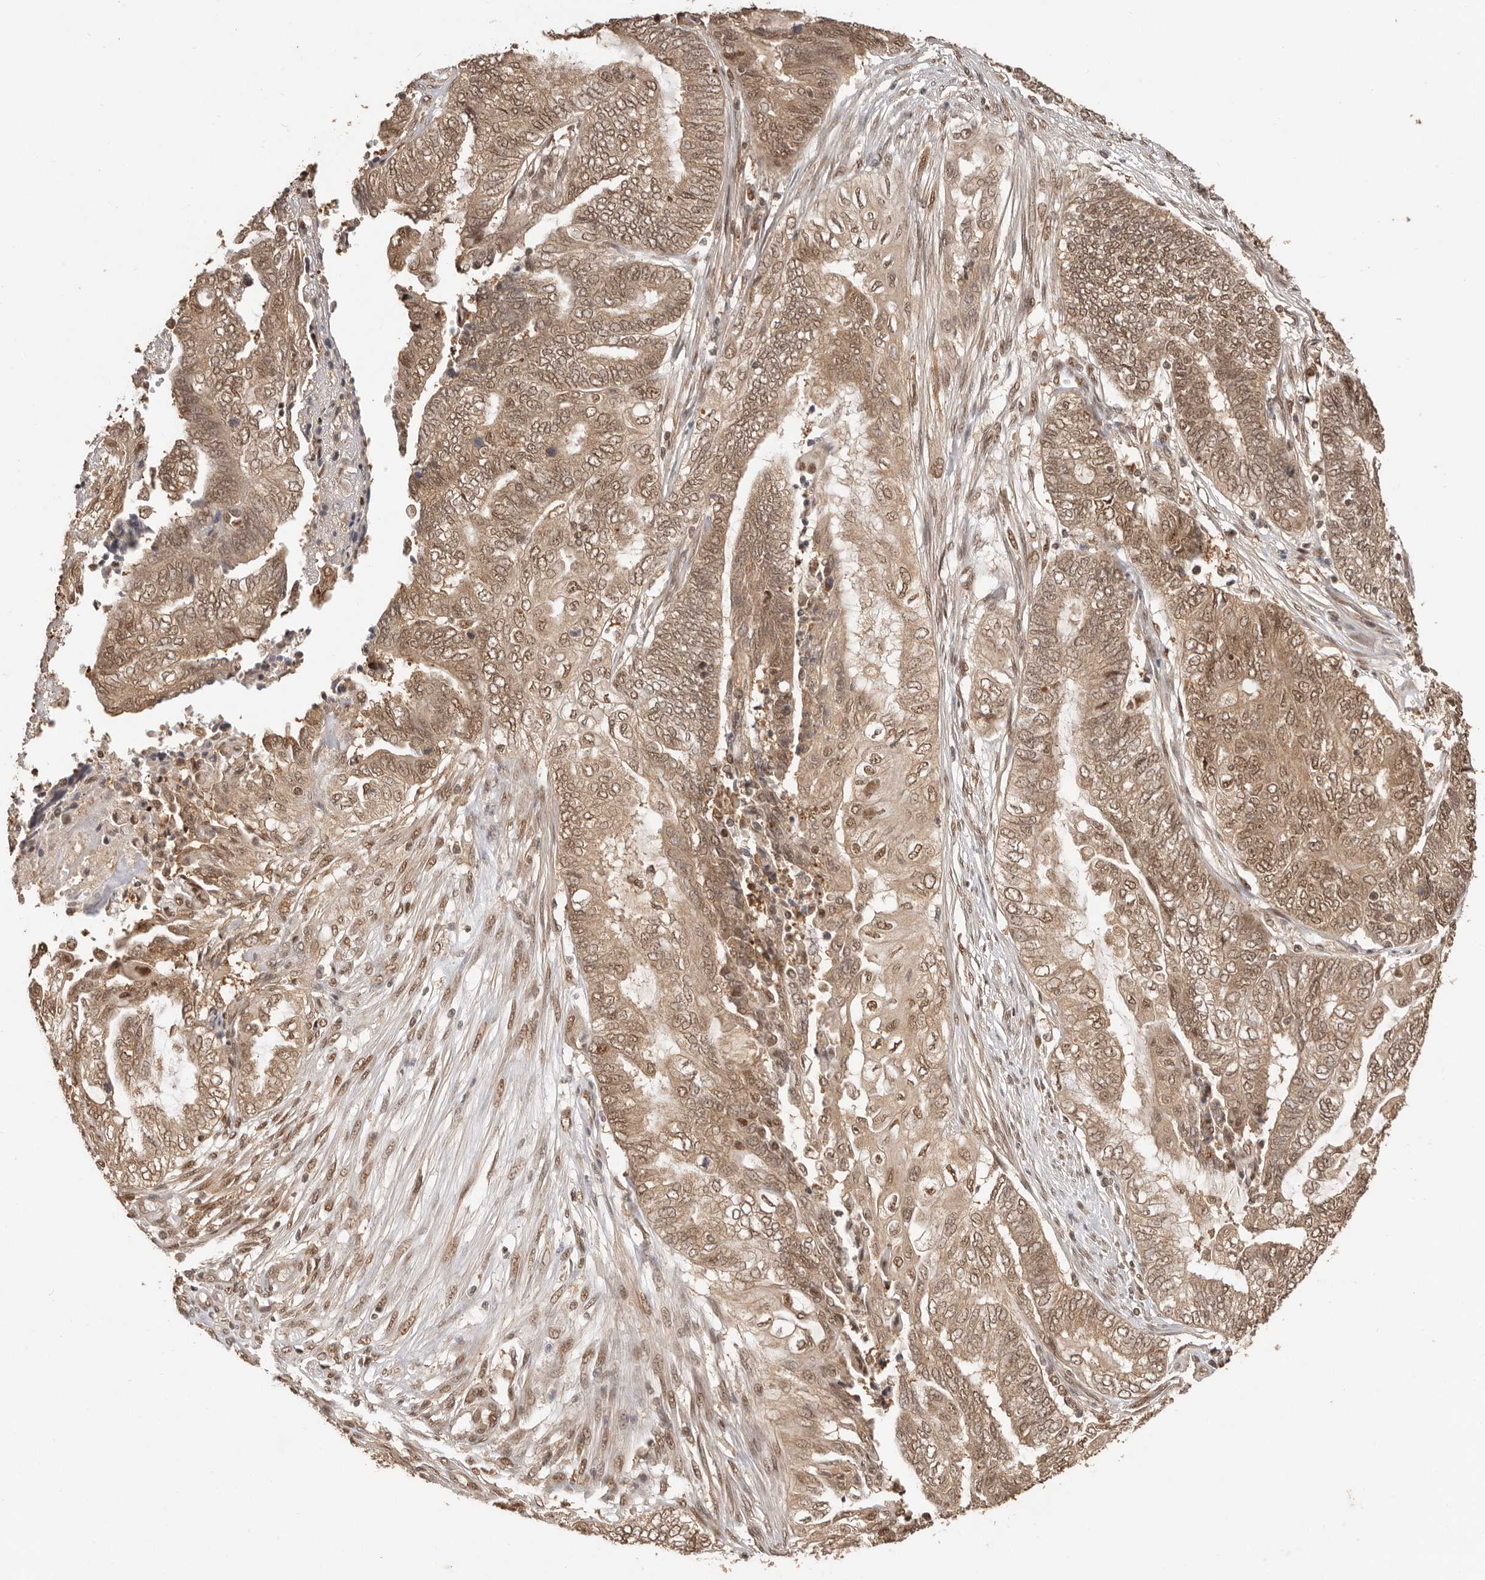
{"staining": {"intensity": "moderate", "quantity": ">75%", "location": "cytoplasmic/membranous,nuclear"}, "tissue": "endometrial cancer", "cell_type": "Tumor cells", "image_type": "cancer", "snomed": [{"axis": "morphology", "description": "Adenocarcinoma, NOS"}, {"axis": "topography", "description": "Uterus"}, {"axis": "topography", "description": "Endometrium"}], "caption": "Brown immunohistochemical staining in human endometrial cancer demonstrates moderate cytoplasmic/membranous and nuclear expression in about >75% of tumor cells.", "gene": "PSMA5", "patient": {"sex": "female", "age": 70}}